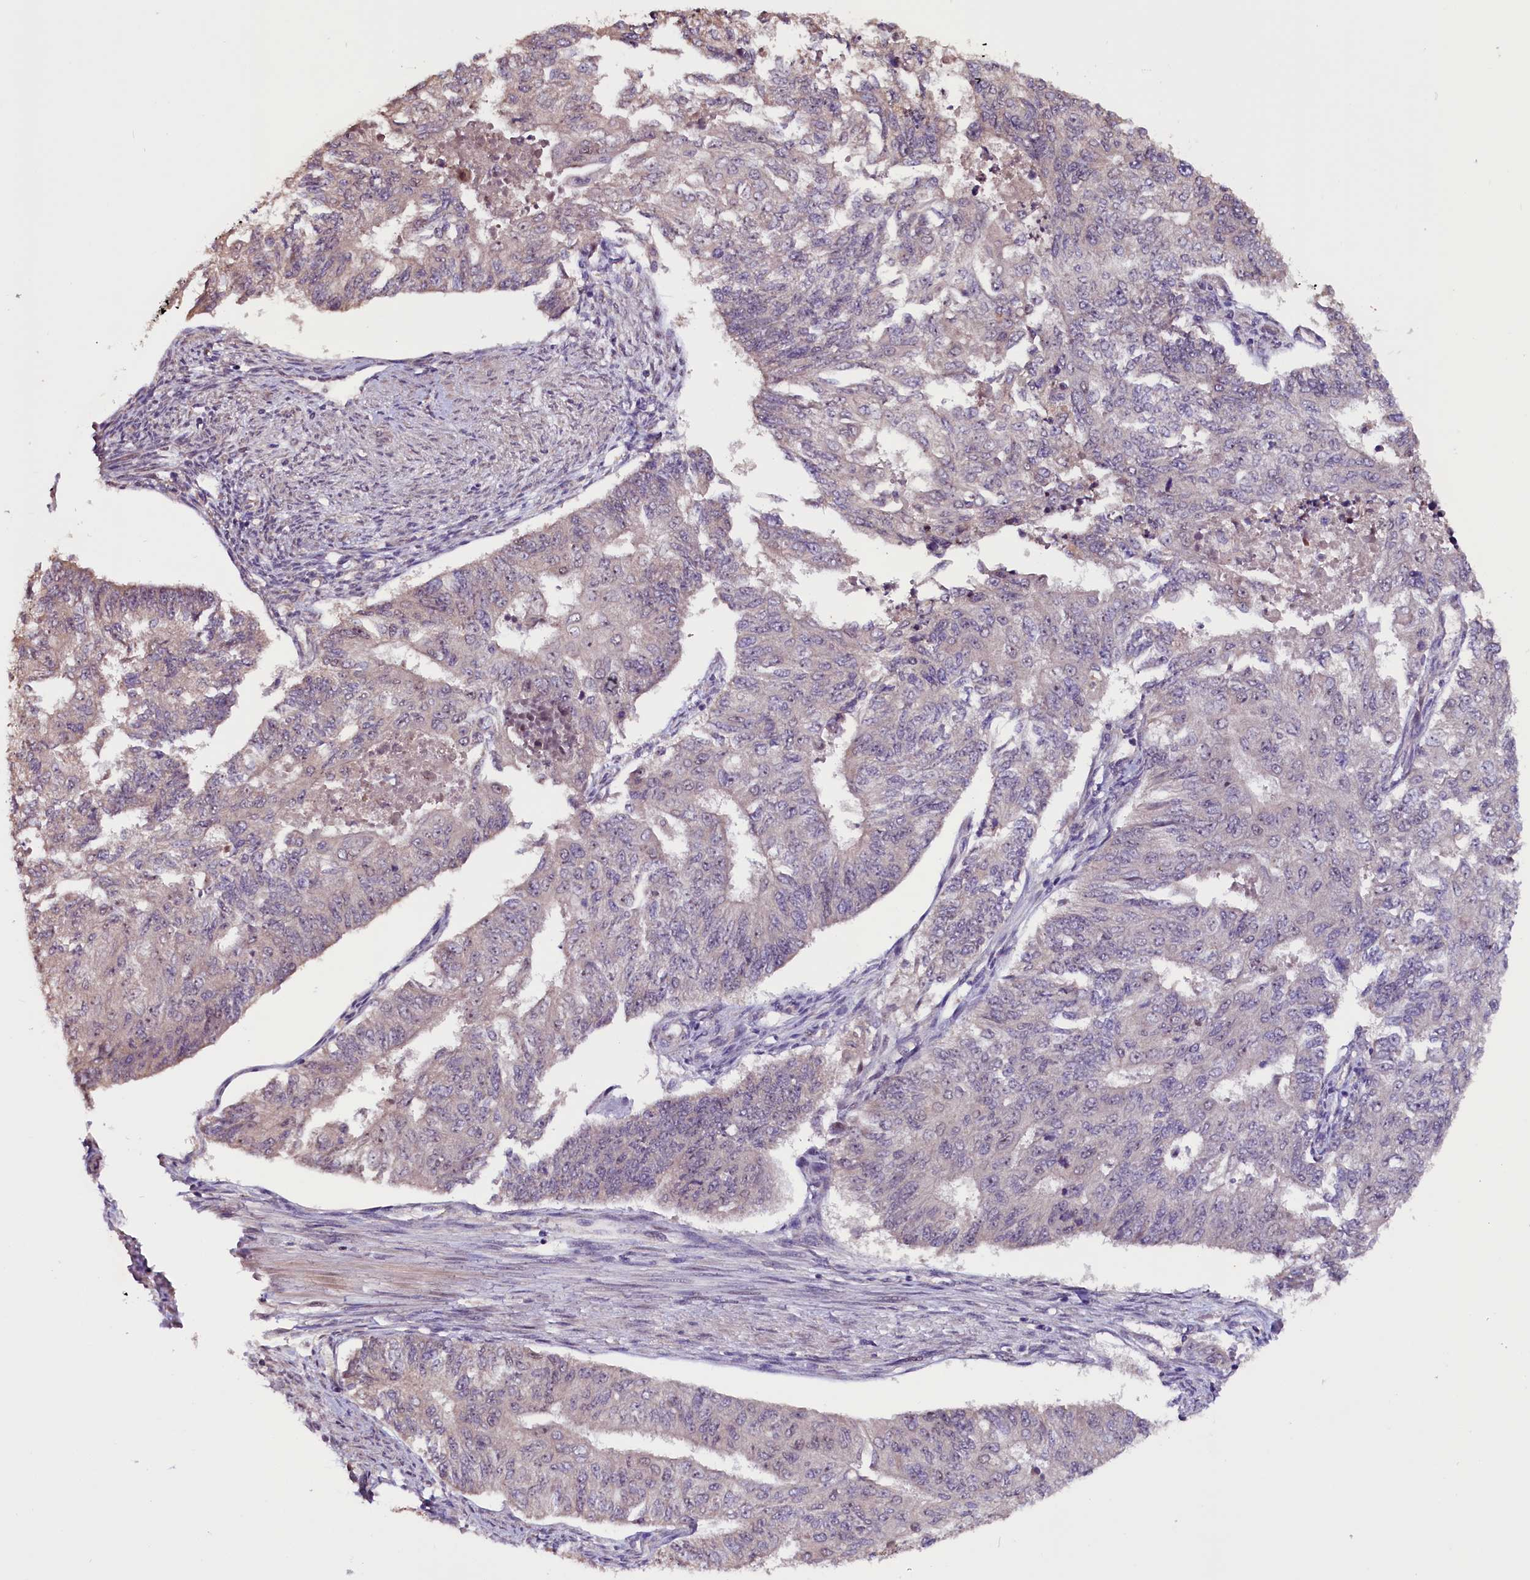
{"staining": {"intensity": "negative", "quantity": "none", "location": "none"}, "tissue": "endometrial cancer", "cell_type": "Tumor cells", "image_type": "cancer", "snomed": [{"axis": "morphology", "description": "Adenocarcinoma, NOS"}, {"axis": "topography", "description": "Endometrium"}], "caption": "Tumor cells are negative for brown protein staining in endometrial cancer (adenocarcinoma).", "gene": "RNMT", "patient": {"sex": "female", "age": 32}}